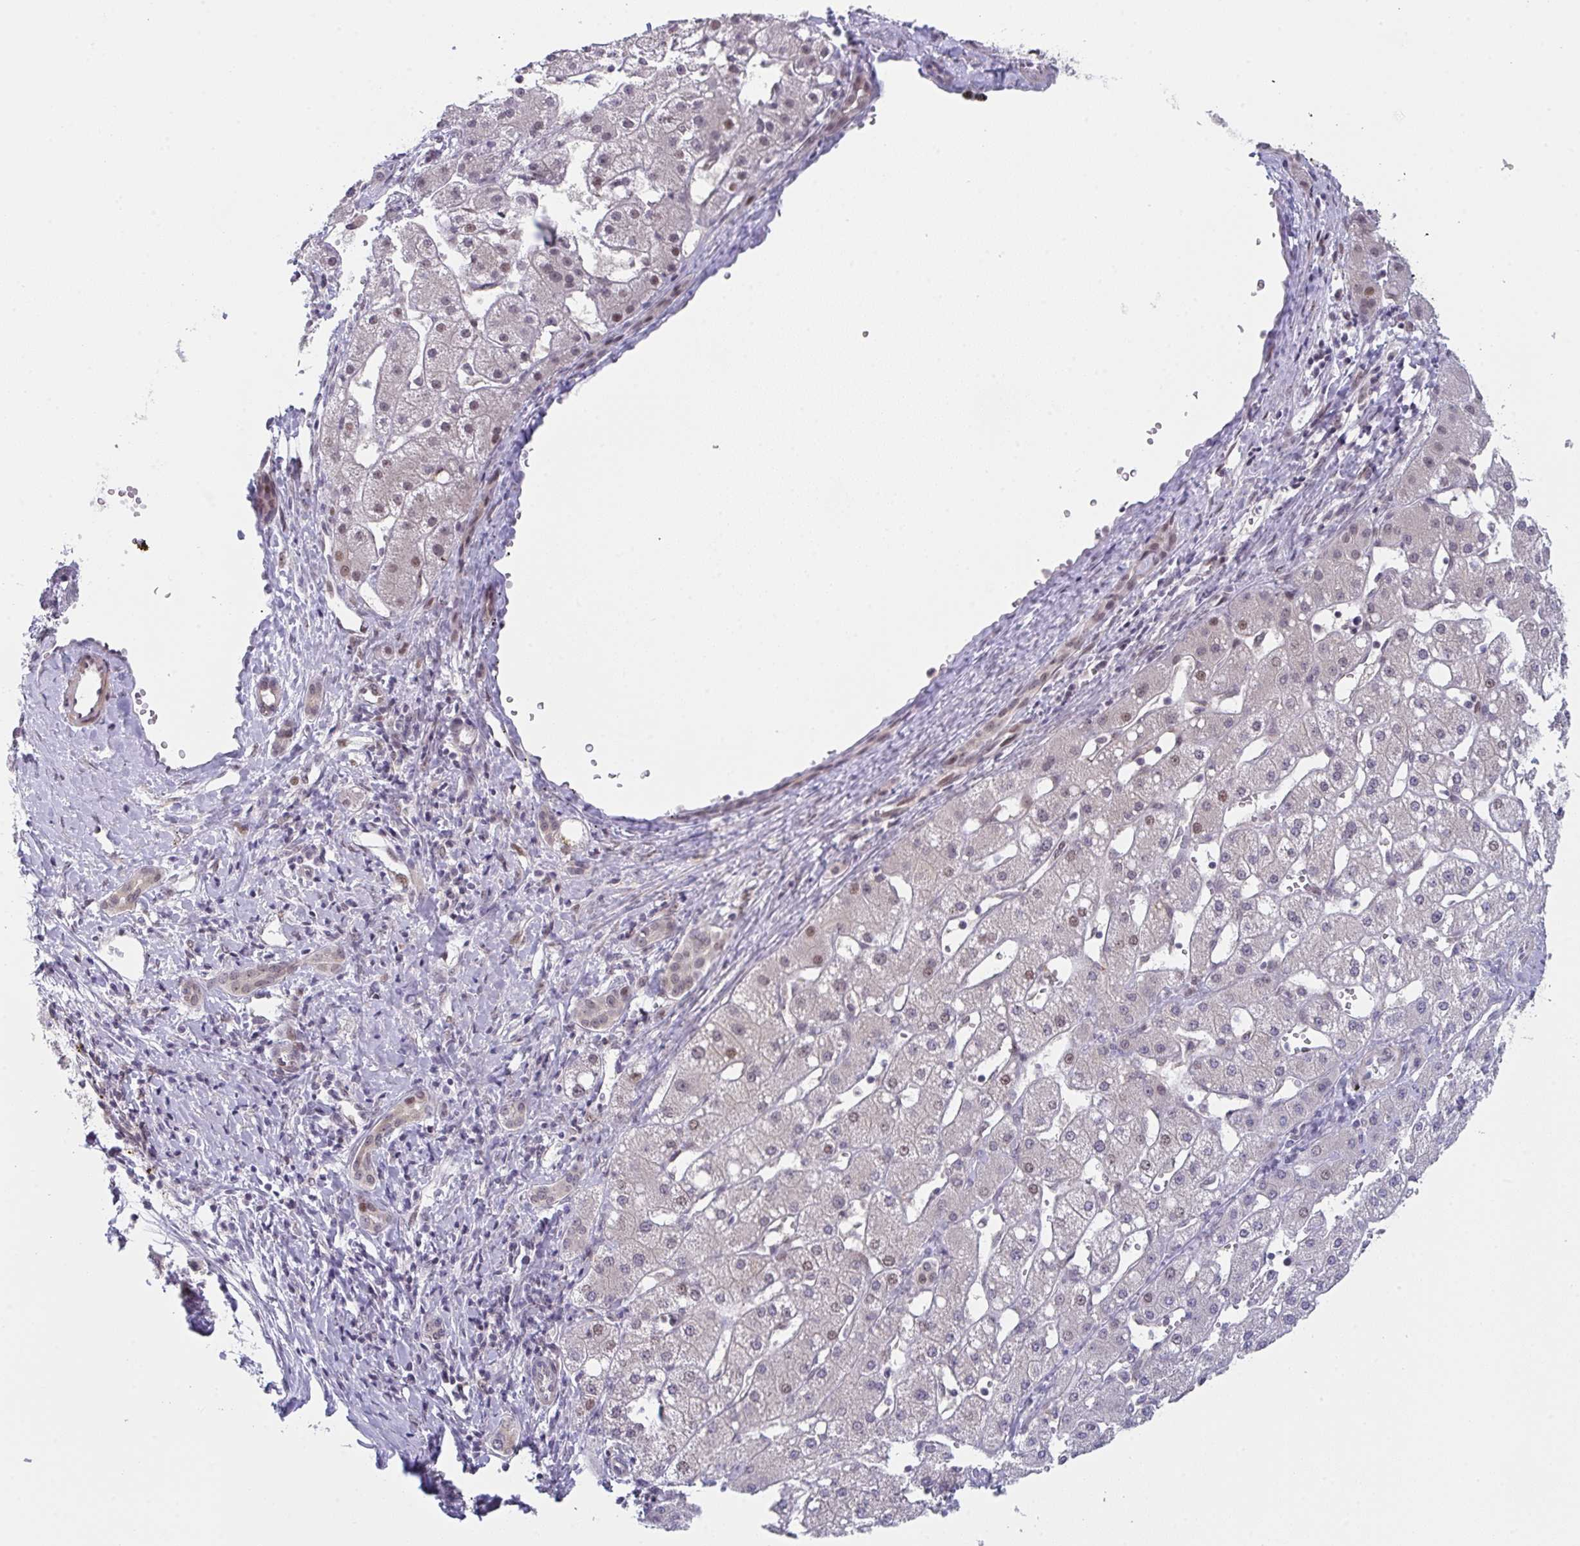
{"staining": {"intensity": "moderate", "quantity": "<25%", "location": "nuclear"}, "tissue": "liver cancer", "cell_type": "Tumor cells", "image_type": "cancer", "snomed": [{"axis": "morphology", "description": "Carcinoma, Hepatocellular, NOS"}, {"axis": "topography", "description": "Liver"}], "caption": "This photomicrograph shows liver cancer (hepatocellular carcinoma) stained with immunohistochemistry (IHC) to label a protein in brown. The nuclear of tumor cells show moderate positivity for the protein. Nuclei are counter-stained blue.", "gene": "RBM18", "patient": {"sex": "male", "age": 67}}